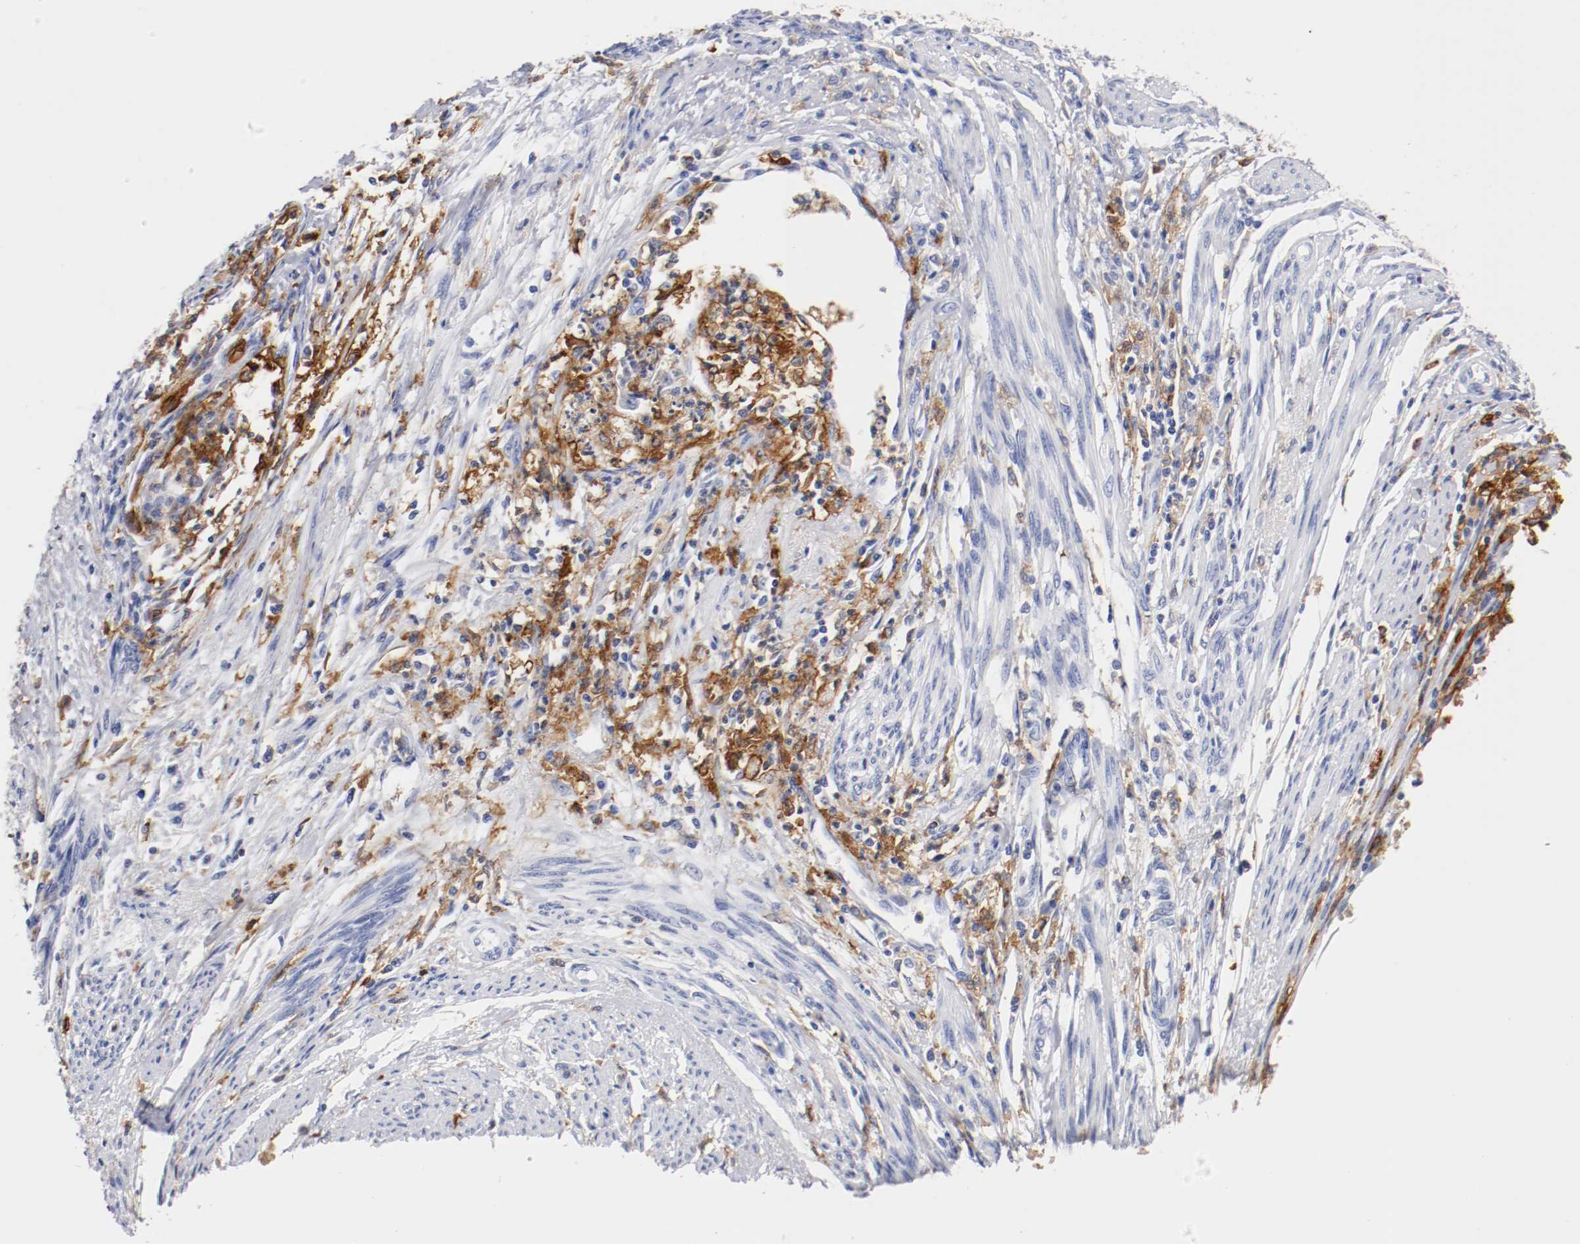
{"staining": {"intensity": "negative", "quantity": "none", "location": "none"}, "tissue": "endometrial cancer", "cell_type": "Tumor cells", "image_type": "cancer", "snomed": [{"axis": "morphology", "description": "Adenocarcinoma, NOS"}, {"axis": "topography", "description": "Endometrium"}], "caption": "Tumor cells show no significant protein positivity in endometrial cancer. (DAB (3,3'-diaminobenzidine) immunohistochemistry (IHC) with hematoxylin counter stain).", "gene": "ITGAX", "patient": {"sex": "female", "age": 79}}